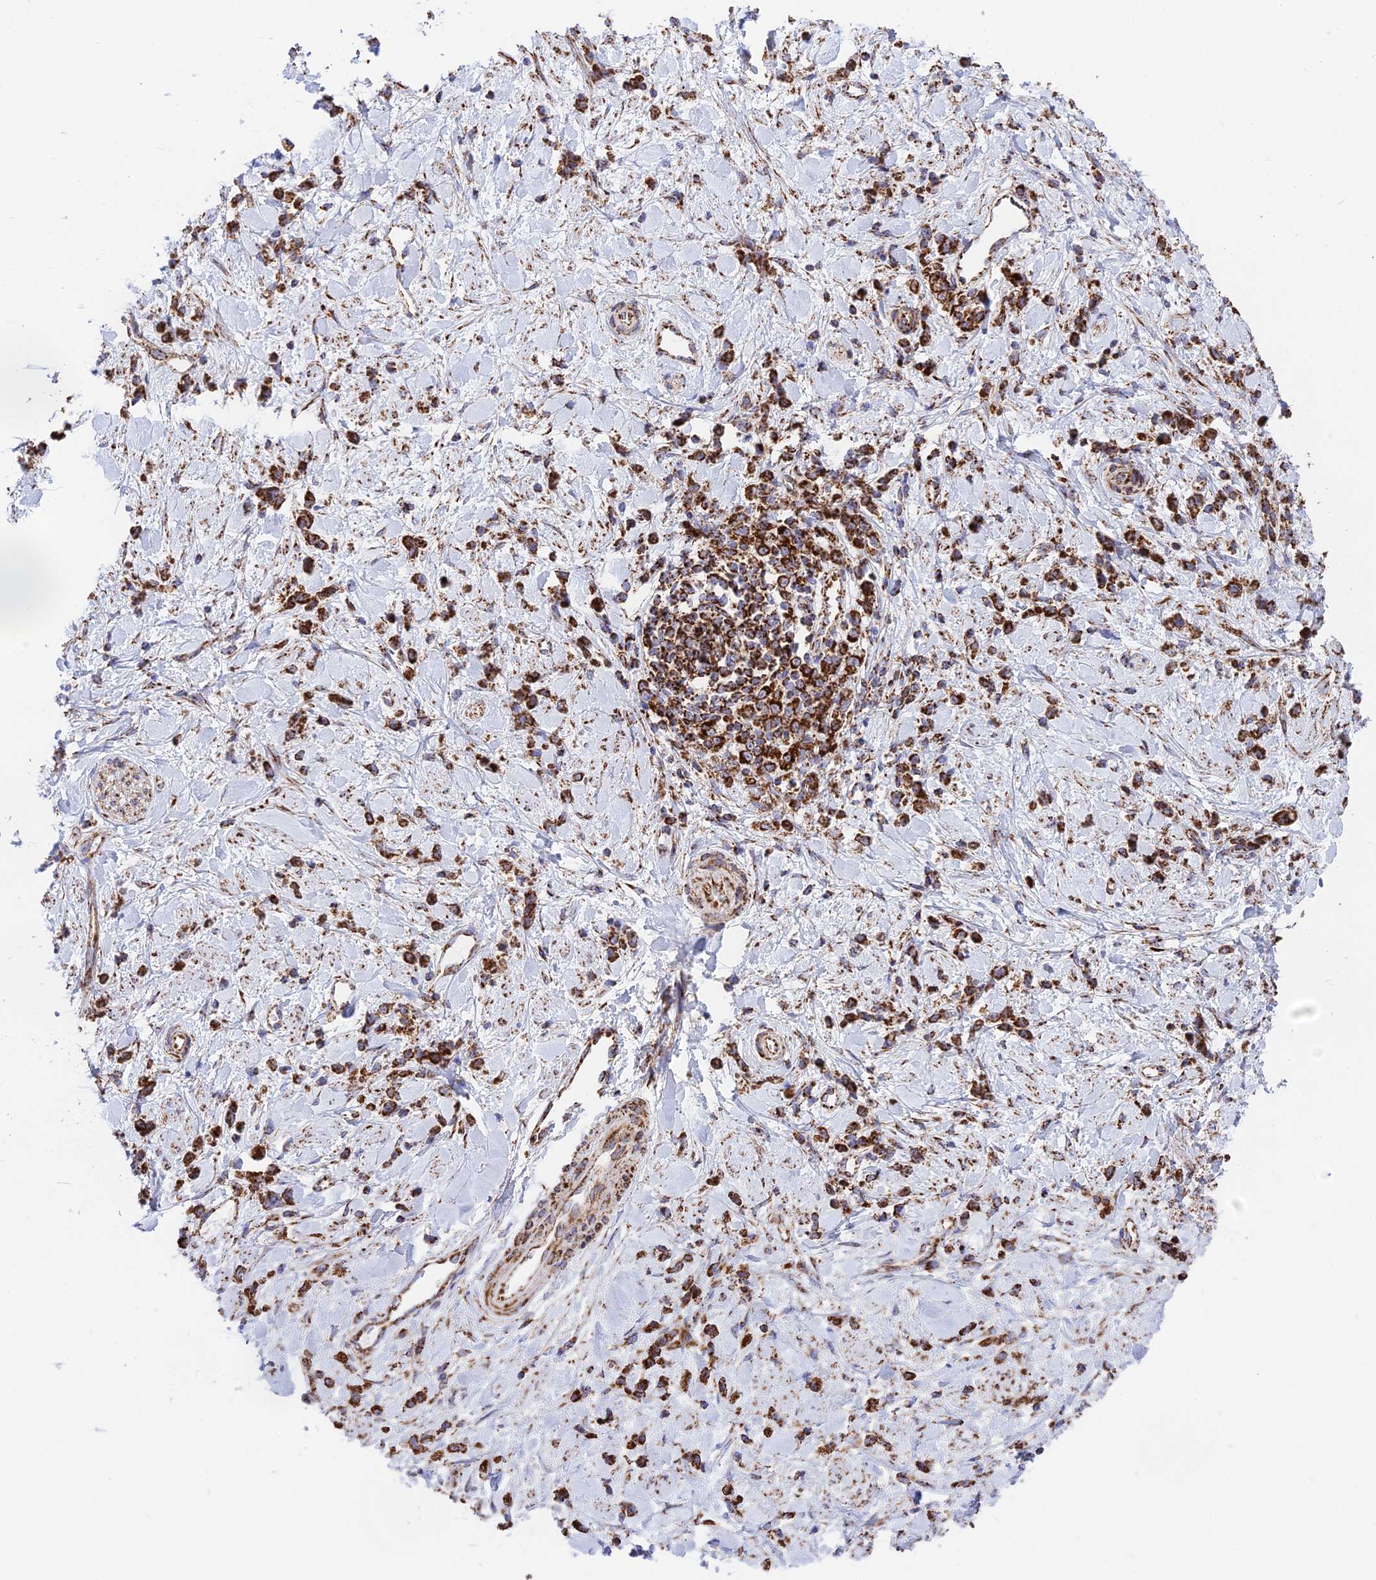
{"staining": {"intensity": "strong", "quantity": ">75%", "location": "cytoplasmic/membranous"}, "tissue": "stomach cancer", "cell_type": "Tumor cells", "image_type": "cancer", "snomed": [{"axis": "morphology", "description": "Adenocarcinoma, NOS"}, {"axis": "topography", "description": "Stomach"}], "caption": "This is an image of IHC staining of stomach adenocarcinoma, which shows strong expression in the cytoplasmic/membranous of tumor cells.", "gene": "CHCHD3", "patient": {"sex": "female", "age": 60}}